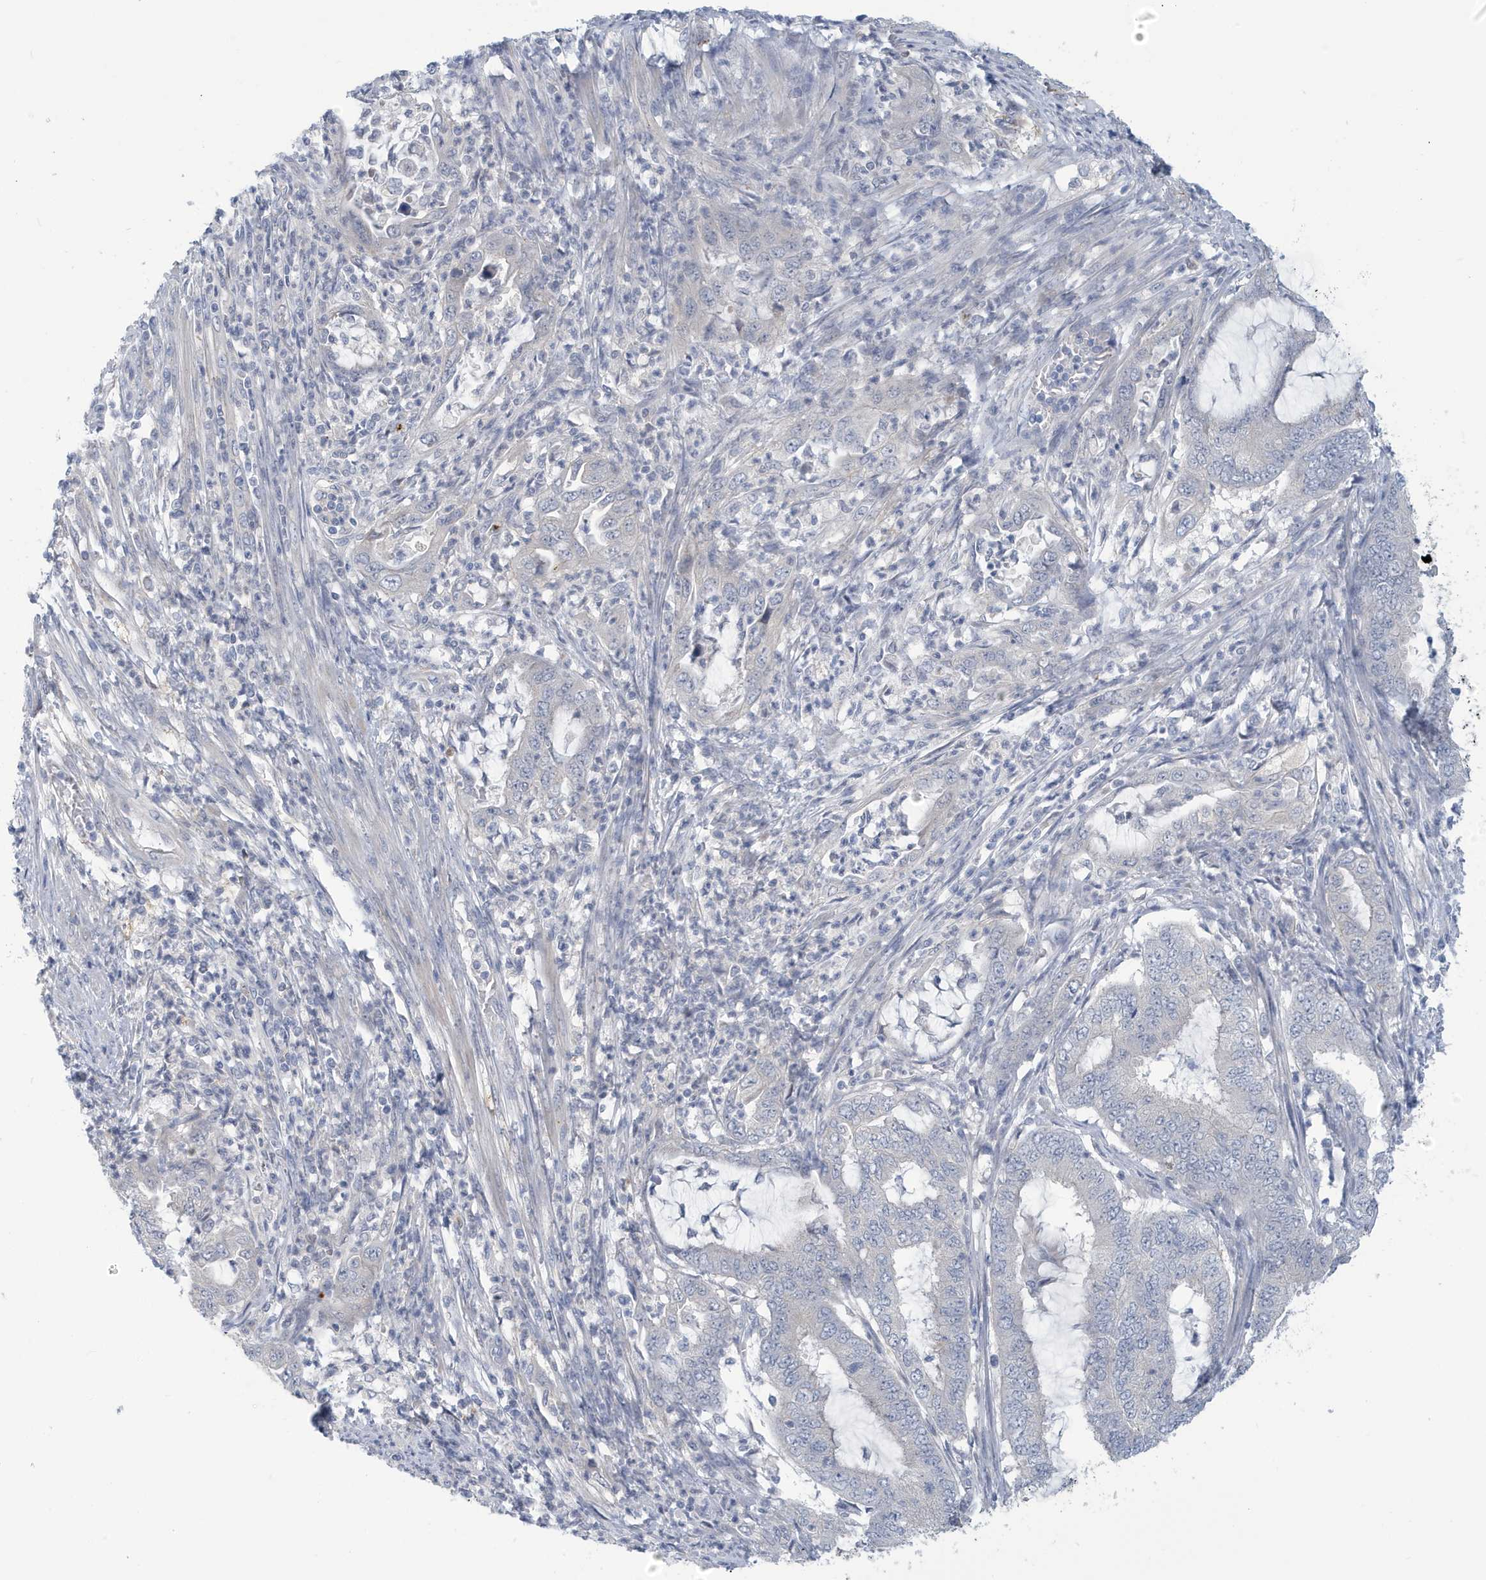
{"staining": {"intensity": "negative", "quantity": "none", "location": "none"}, "tissue": "endometrial cancer", "cell_type": "Tumor cells", "image_type": "cancer", "snomed": [{"axis": "morphology", "description": "Adenocarcinoma, NOS"}, {"axis": "topography", "description": "Endometrium"}], "caption": "DAB (3,3'-diaminobenzidine) immunohistochemical staining of endometrial cancer exhibits no significant expression in tumor cells. The staining is performed using DAB brown chromogen with nuclei counter-stained in using hematoxylin.", "gene": "VTA1", "patient": {"sex": "female", "age": 51}}